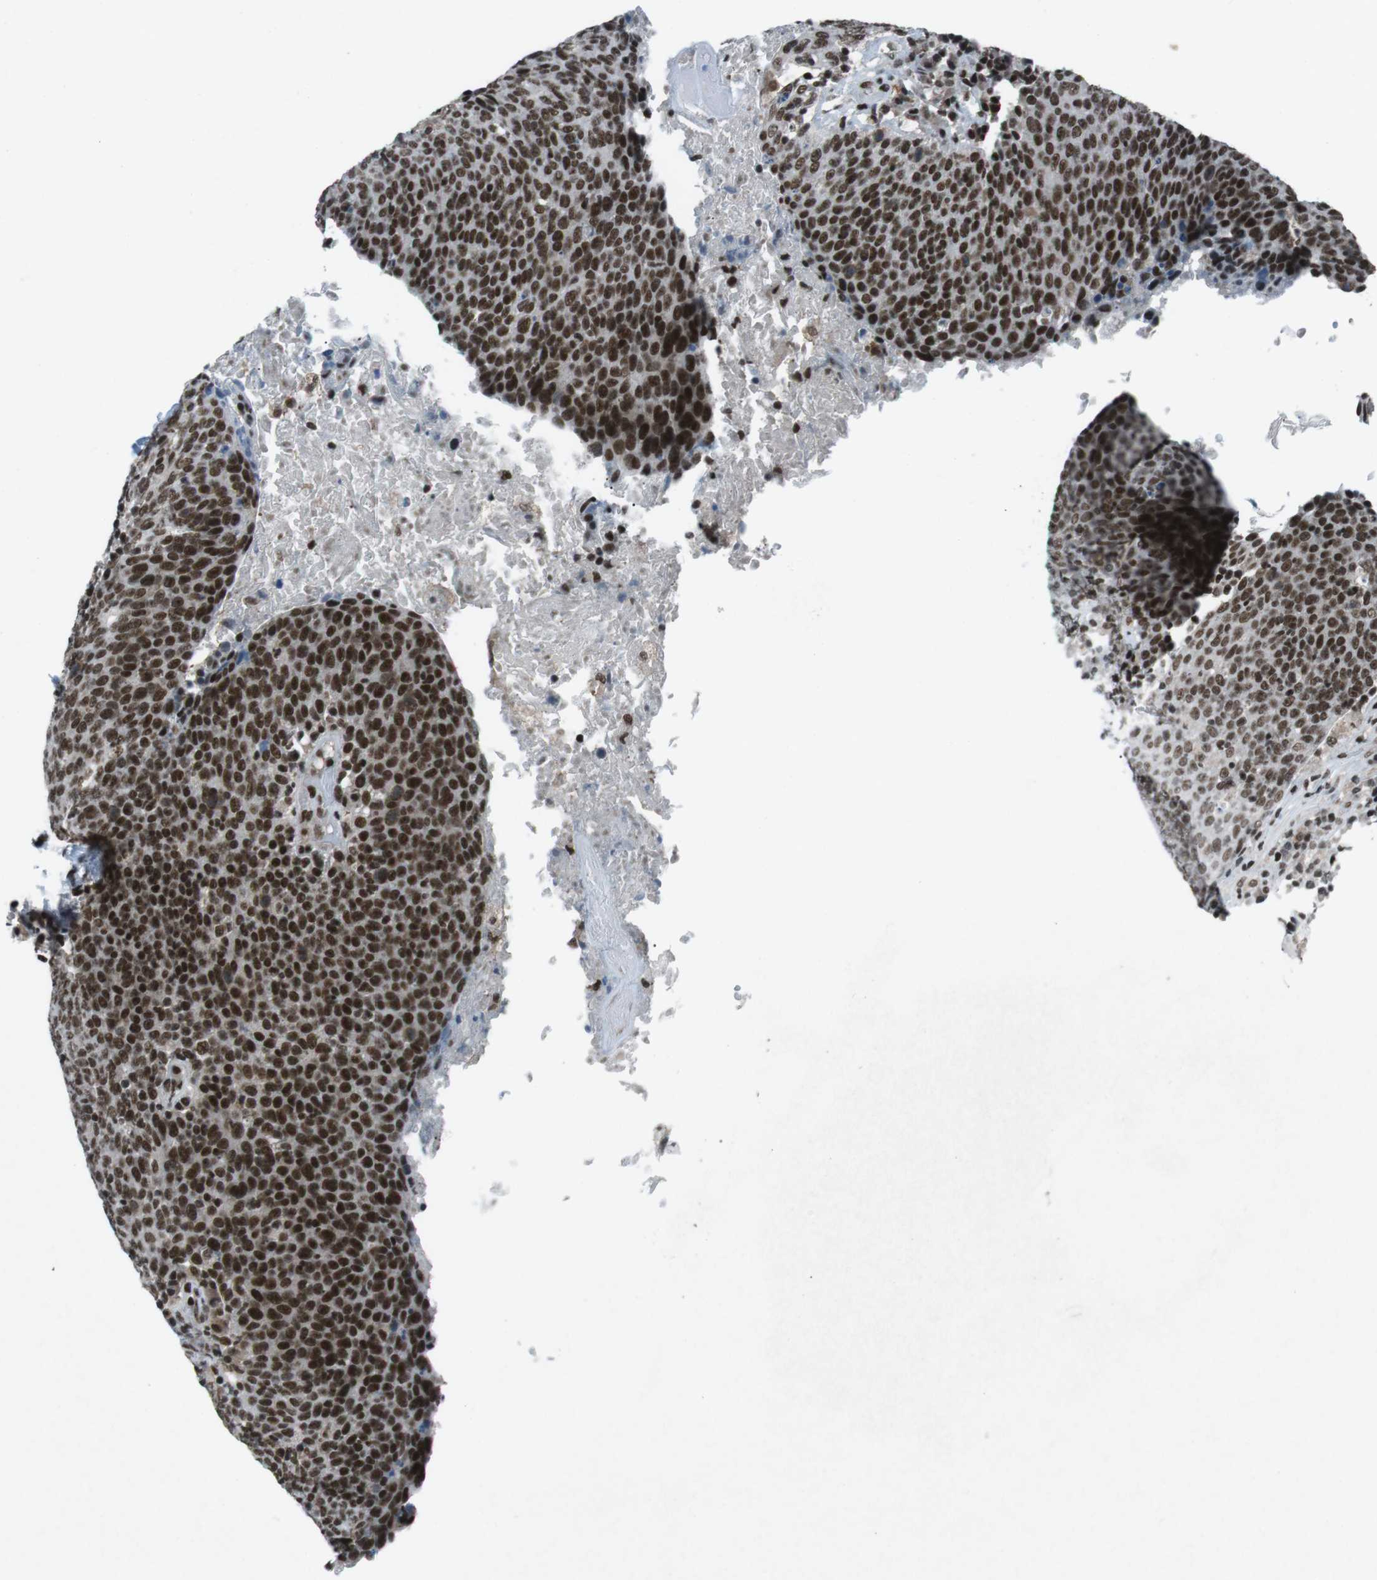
{"staining": {"intensity": "strong", "quantity": ">75%", "location": "nuclear"}, "tissue": "head and neck cancer", "cell_type": "Tumor cells", "image_type": "cancer", "snomed": [{"axis": "morphology", "description": "Squamous cell carcinoma, NOS"}, {"axis": "morphology", "description": "Squamous cell carcinoma, metastatic, NOS"}, {"axis": "topography", "description": "Lymph node"}, {"axis": "topography", "description": "Head-Neck"}], "caption": "Immunohistochemical staining of head and neck cancer displays strong nuclear protein positivity in approximately >75% of tumor cells. The staining was performed using DAB, with brown indicating positive protein expression. Nuclei are stained blue with hematoxylin.", "gene": "TAF1", "patient": {"sex": "male", "age": 62}}